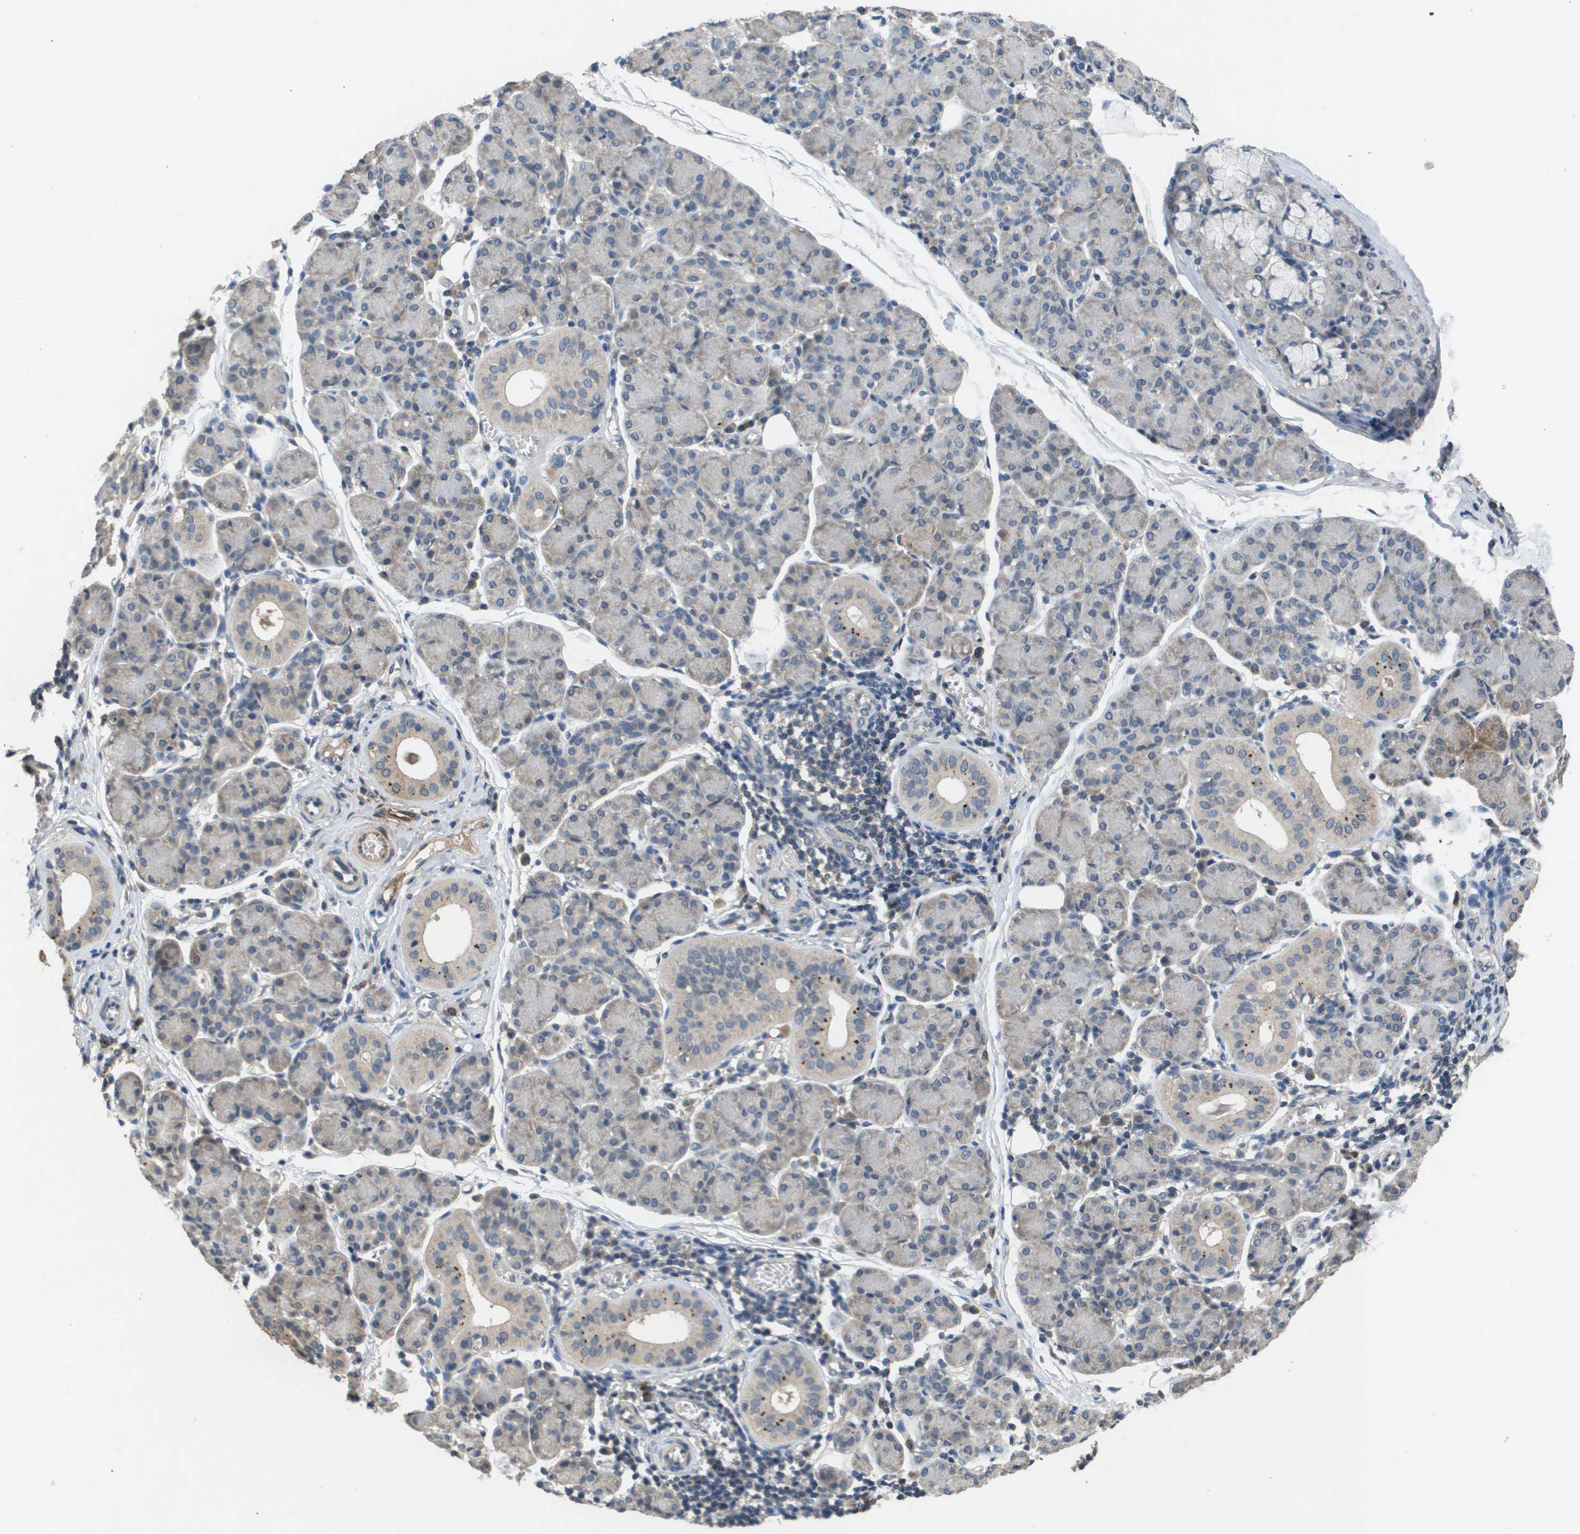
{"staining": {"intensity": "strong", "quantity": "<25%", "location": "cytoplasmic/membranous"}, "tissue": "salivary gland", "cell_type": "Glandular cells", "image_type": "normal", "snomed": [{"axis": "morphology", "description": "Normal tissue, NOS"}, {"axis": "morphology", "description": "Inflammation, NOS"}, {"axis": "topography", "description": "Lymph node"}, {"axis": "topography", "description": "Salivary gland"}], "caption": "Strong cytoplasmic/membranous positivity for a protein is appreciated in approximately <25% of glandular cells of unremarkable salivary gland using immunohistochemistry (IHC).", "gene": "PROC", "patient": {"sex": "male", "age": 3}}